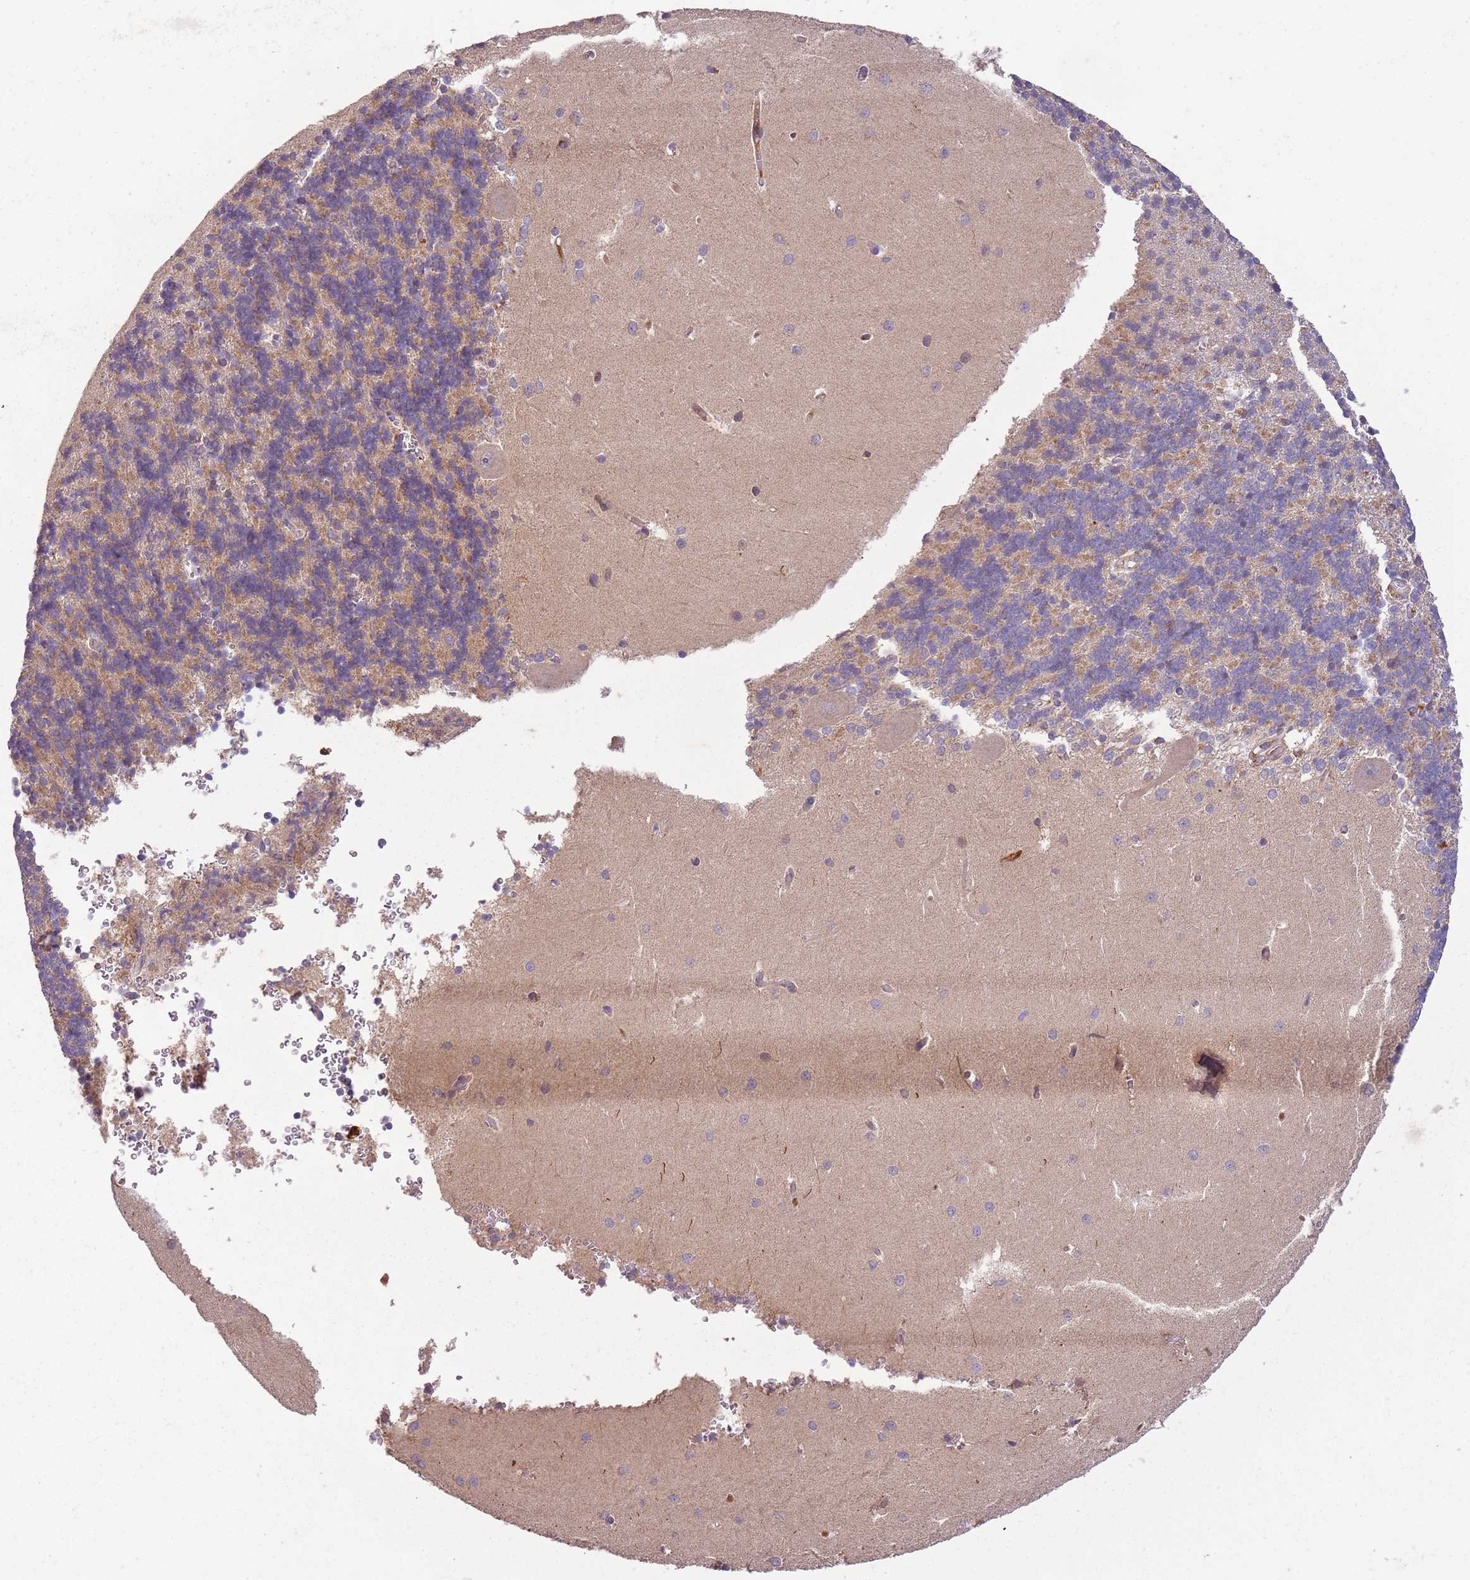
{"staining": {"intensity": "moderate", "quantity": "25%-75%", "location": "cytoplasmic/membranous"}, "tissue": "cerebellum", "cell_type": "Cells in granular layer", "image_type": "normal", "snomed": [{"axis": "morphology", "description": "Normal tissue, NOS"}, {"axis": "topography", "description": "Cerebellum"}], "caption": "This is an image of immunohistochemistry staining of benign cerebellum, which shows moderate positivity in the cytoplasmic/membranous of cells in granular layer.", "gene": "FECH", "patient": {"sex": "male", "age": 37}}